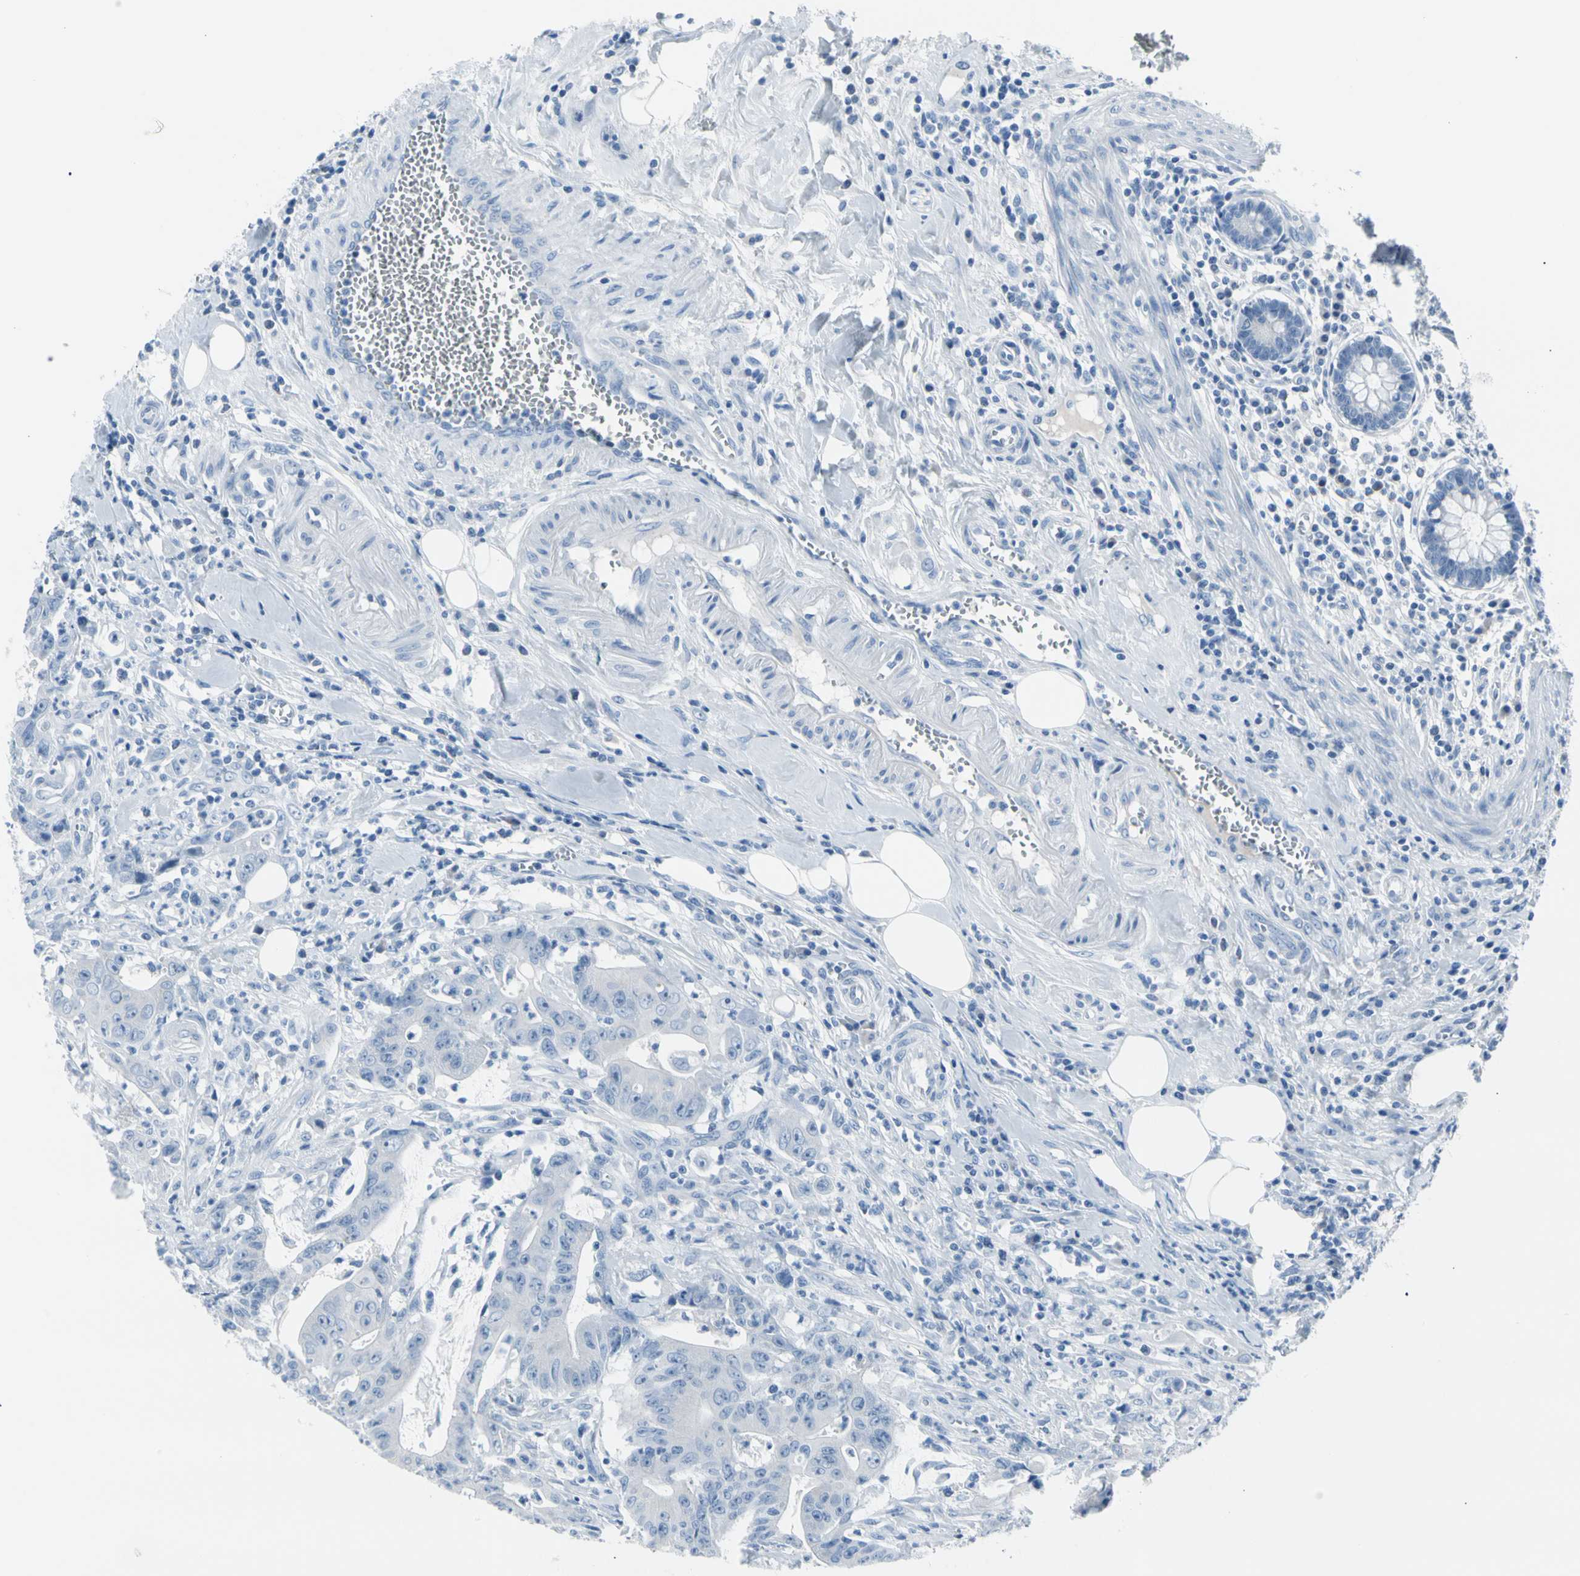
{"staining": {"intensity": "negative", "quantity": "none", "location": "none"}, "tissue": "colorectal cancer", "cell_type": "Tumor cells", "image_type": "cancer", "snomed": [{"axis": "morphology", "description": "Adenocarcinoma, NOS"}, {"axis": "topography", "description": "Colon"}], "caption": "Protein analysis of colorectal cancer (adenocarcinoma) exhibits no significant staining in tumor cells. The staining was performed using DAB (3,3'-diaminobenzidine) to visualize the protein expression in brown, while the nuclei were stained in blue with hematoxylin (Magnification: 20x).", "gene": "TPO", "patient": {"sex": "male", "age": 45}}